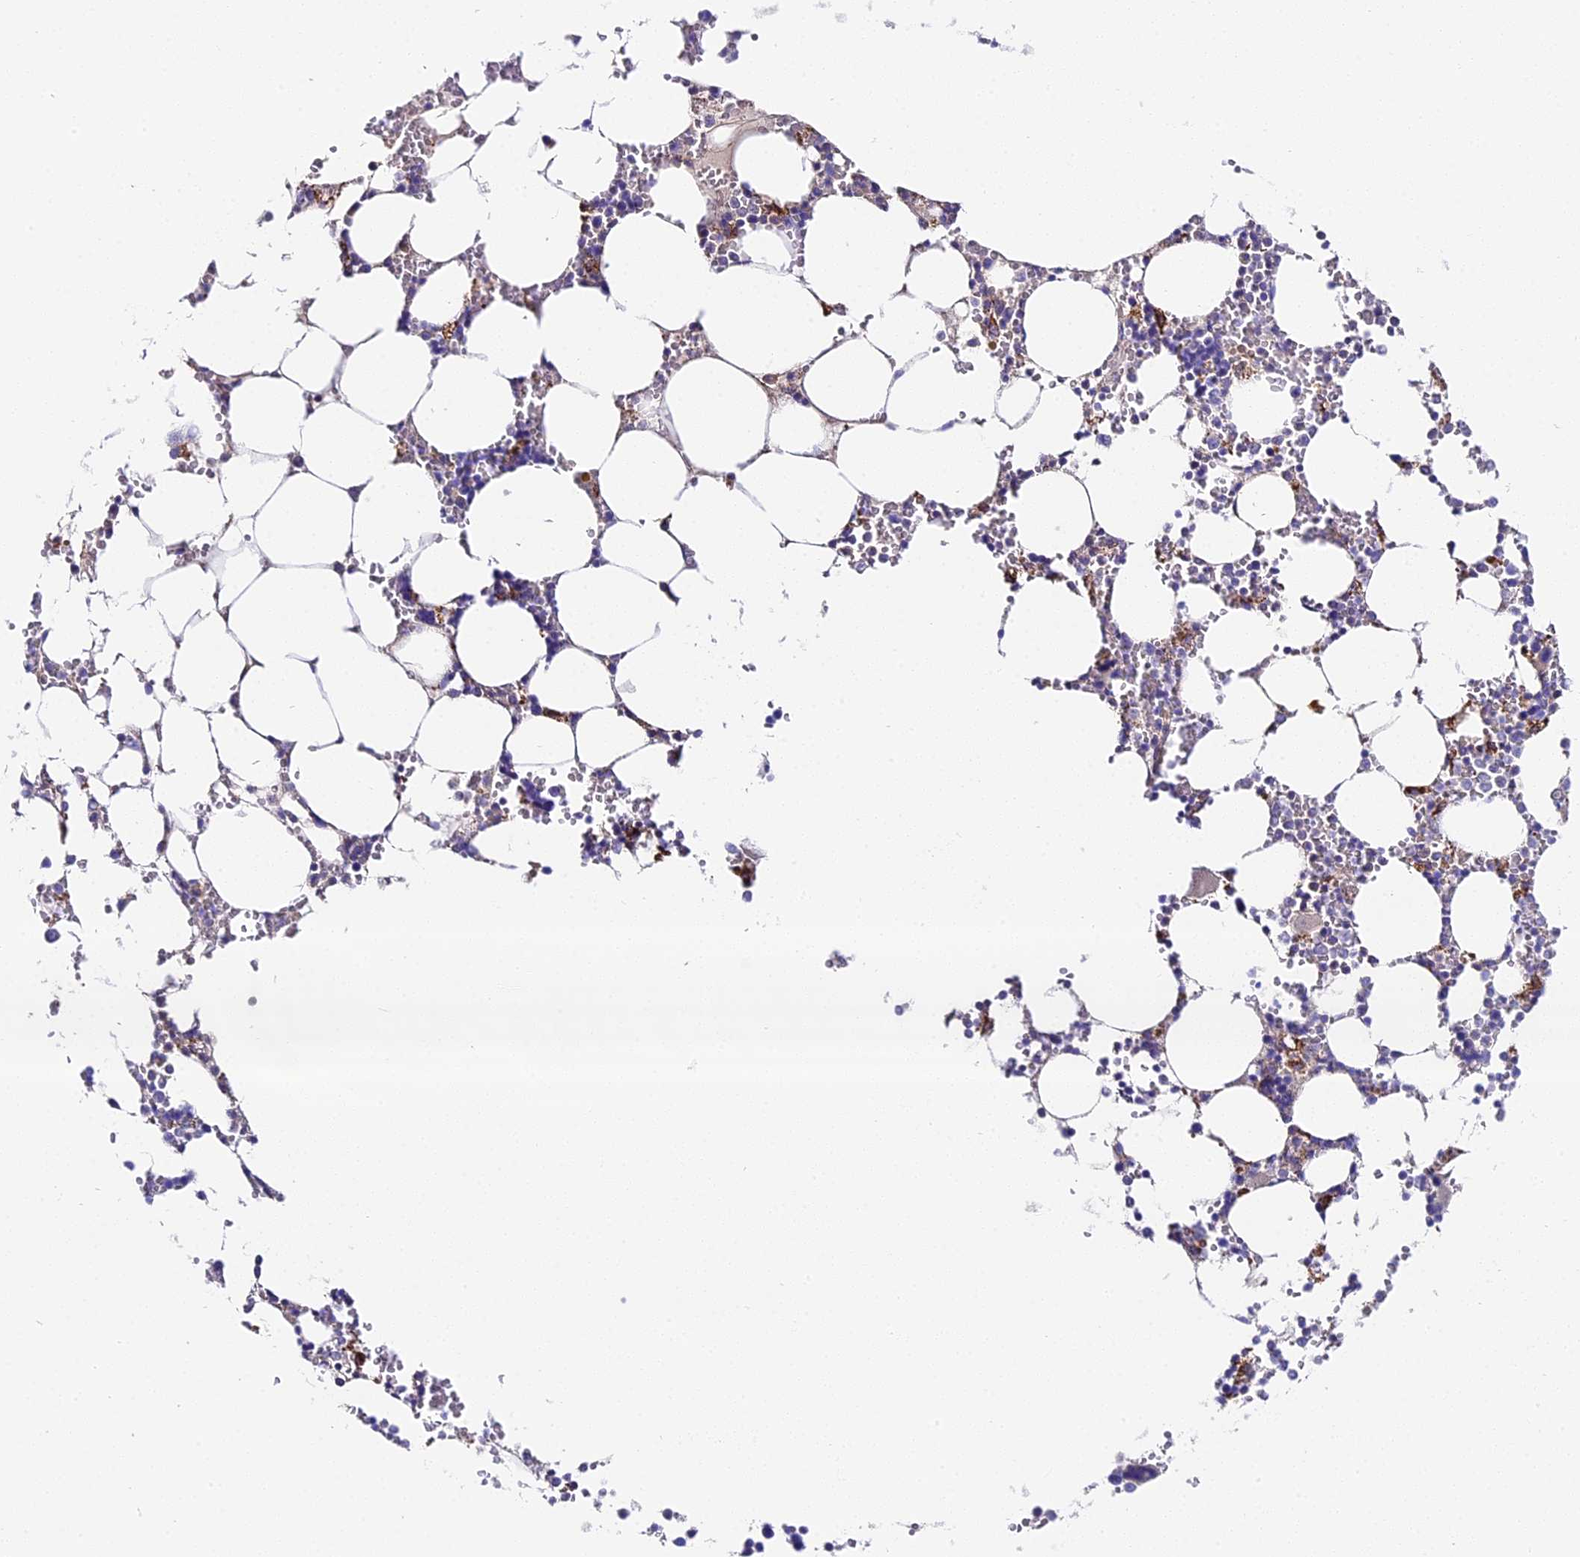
{"staining": {"intensity": "moderate", "quantity": "<25%", "location": "cytoplasmic/membranous"}, "tissue": "bone marrow", "cell_type": "Hematopoietic cells", "image_type": "normal", "snomed": [{"axis": "morphology", "description": "Normal tissue, NOS"}, {"axis": "topography", "description": "Bone marrow"}], "caption": "The image displays a brown stain indicating the presence of a protein in the cytoplasmic/membranous of hematopoietic cells in bone marrow.", "gene": "LYPD6", "patient": {"sex": "male", "age": 64}}